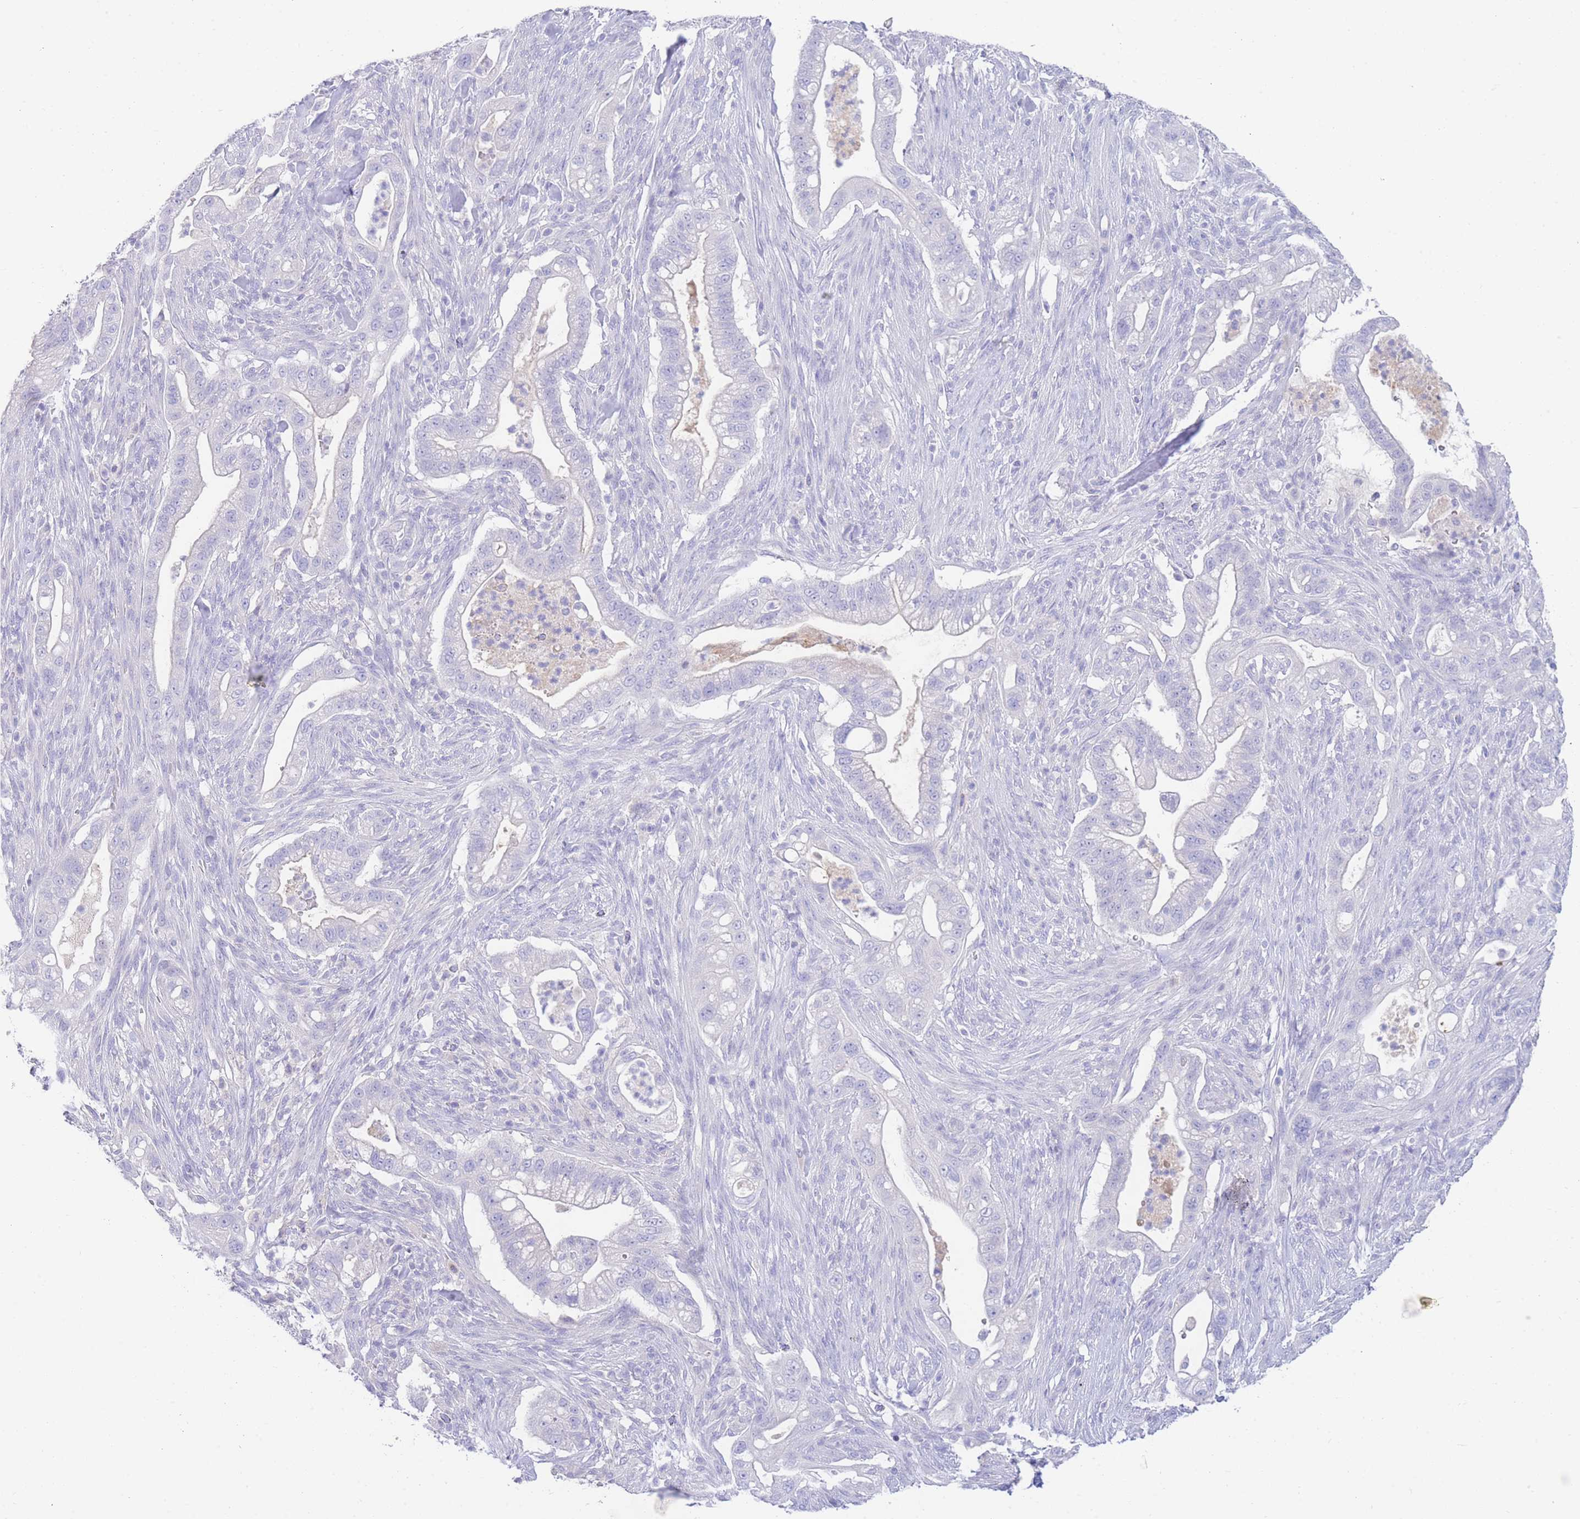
{"staining": {"intensity": "negative", "quantity": "none", "location": "none"}, "tissue": "pancreatic cancer", "cell_type": "Tumor cells", "image_type": "cancer", "snomed": [{"axis": "morphology", "description": "Adenocarcinoma, NOS"}, {"axis": "topography", "description": "Pancreas"}], "caption": "This is a micrograph of immunohistochemistry (IHC) staining of adenocarcinoma (pancreatic), which shows no staining in tumor cells. (Brightfield microscopy of DAB (3,3'-diaminobenzidine) IHC at high magnification).", "gene": "LRRC37A", "patient": {"sex": "male", "age": 44}}